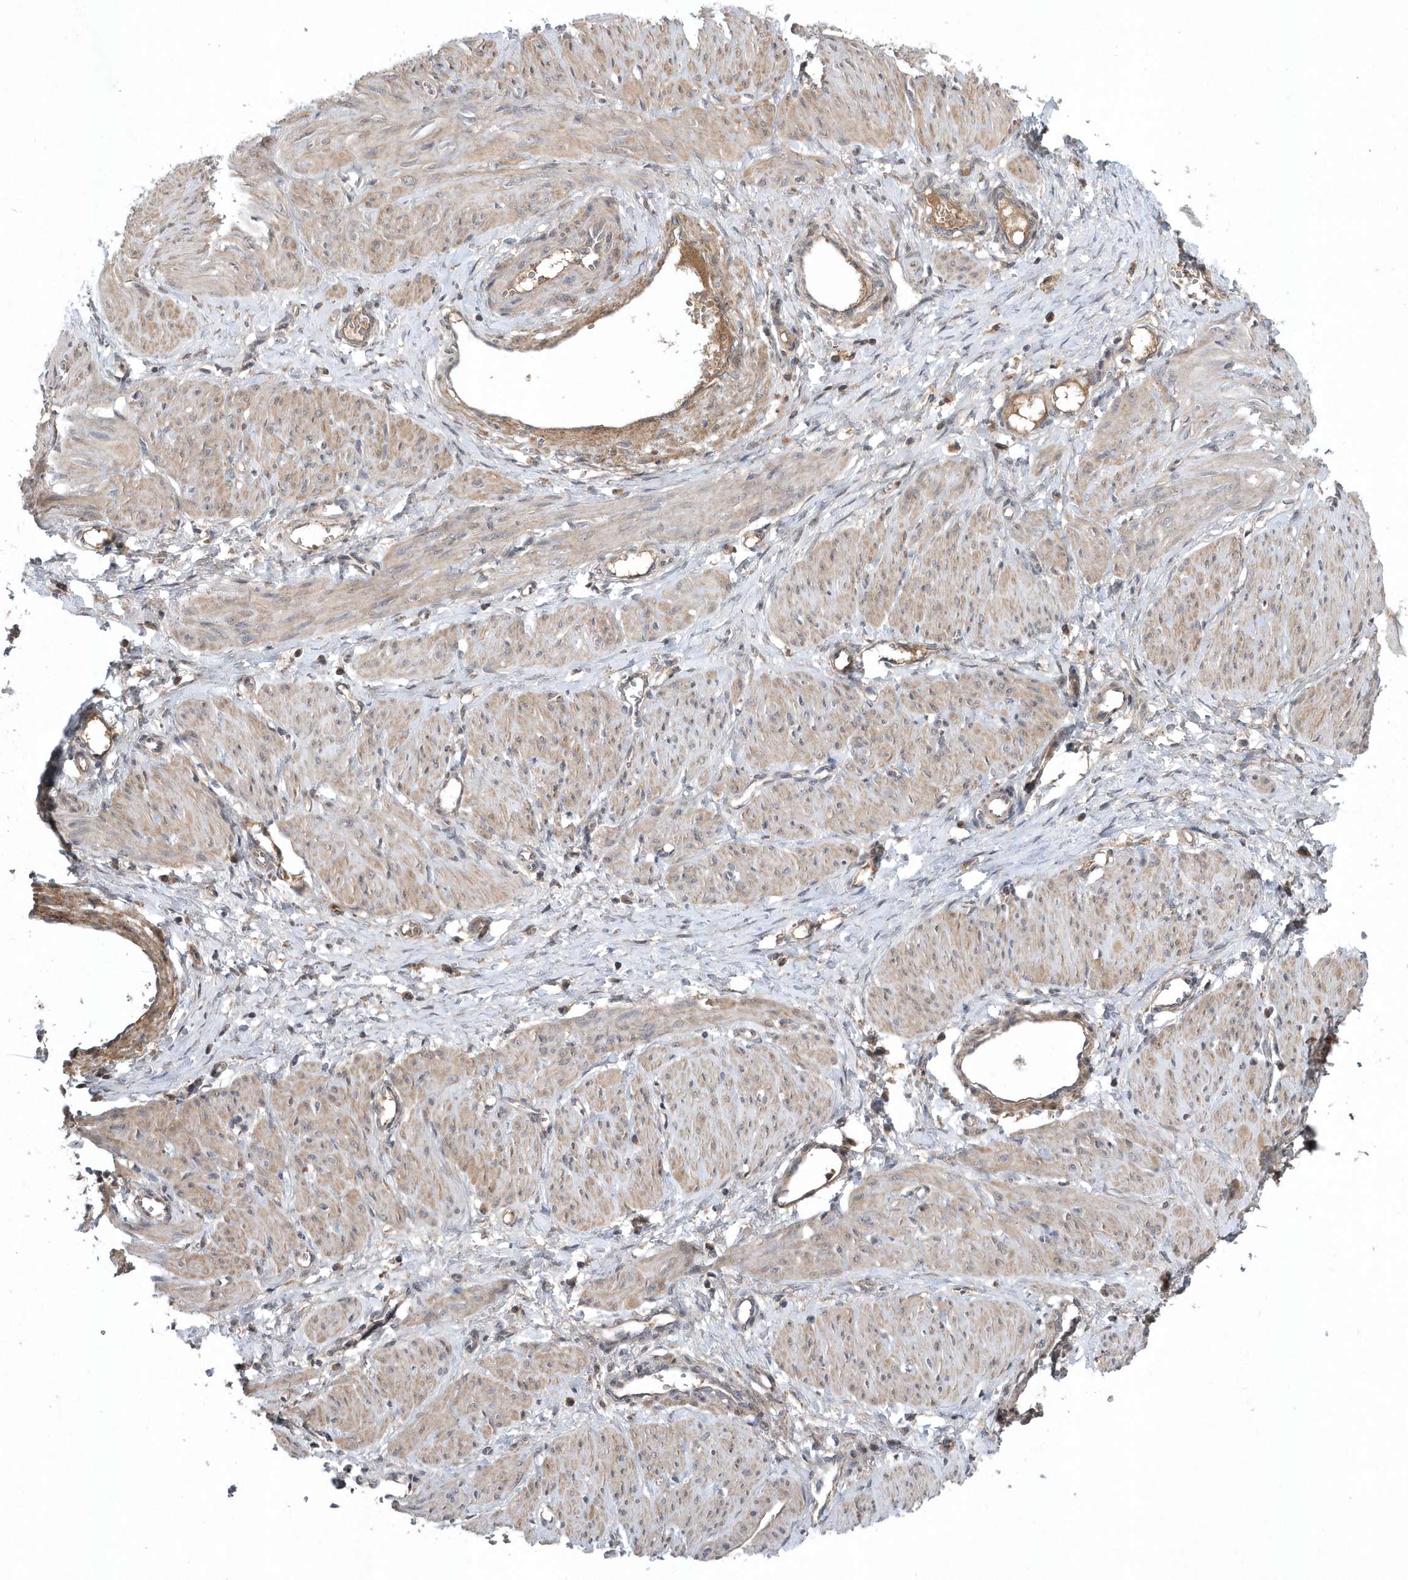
{"staining": {"intensity": "weak", "quantity": ">75%", "location": "cytoplasmic/membranous"}, "tissue": "smooth muscle", "cell_type": "Smooth muscle cells", "image_type": "normal", "snomed": [{"axis": "morphology", "description": "Normal tissue, NOS"}, {"axis": "topography", "description": "Endometrium"}], "caption": "Protein staining of unremarkable smooth muscle exhibits weak cytoplasmic/membranous expression in about >75% of smooth muscle cells. (DAB IHC, brown staining for protein, blue staining for nuclei).", "gene": "HMGCS1", "patient": {"sex": "female", "age": 33}}